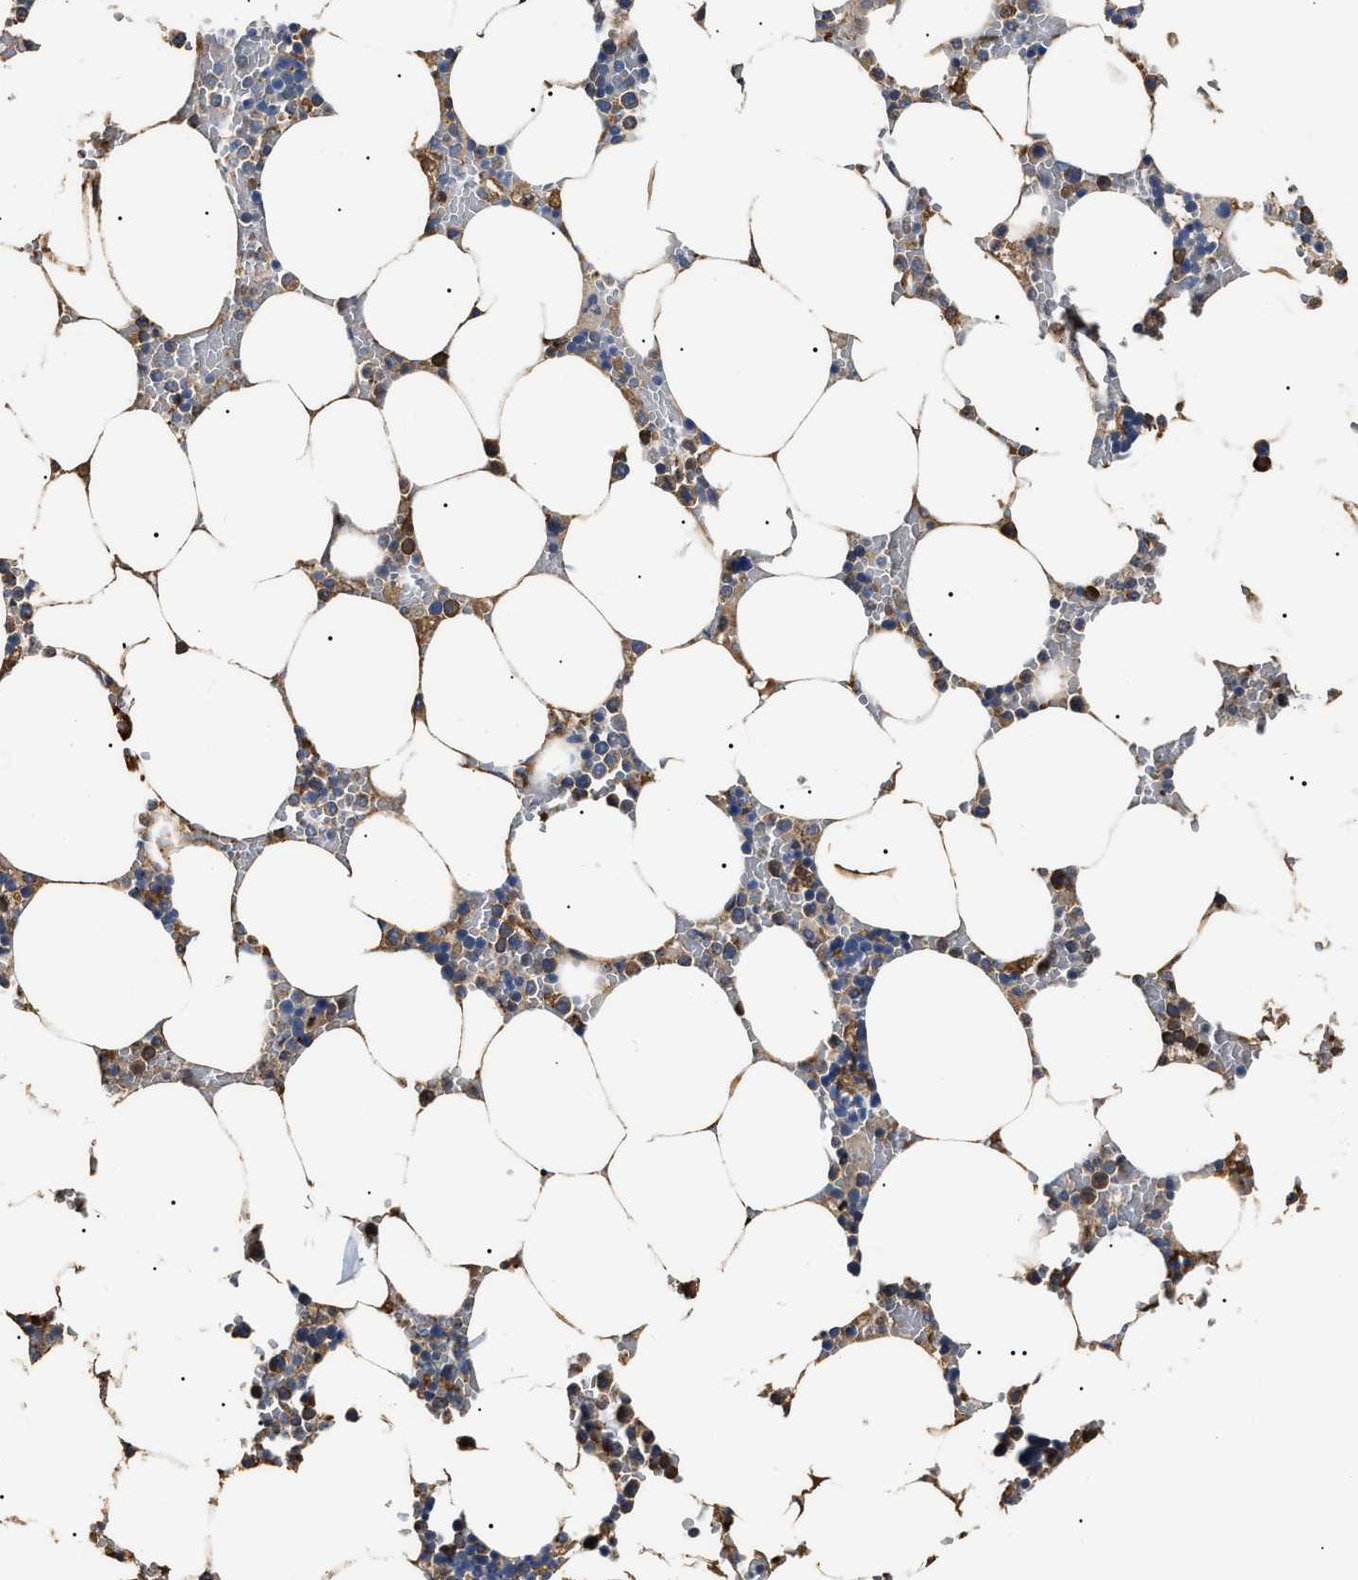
{"staining": {"intensity": "moderate", "quantity": "25%-75%", "location": "cytoplasmic/membranous"}, "tissue": "bone marrow", "cell_type": "Hematopoietic cells", "image_type": "normal", "snomed": [{"axis": "morphology", "description": "Normal tissue, NOS"}, {"axis": "topography", "description": "Bone marrow"}], "caption": "Immunohistochemistry (IHC) staining of normal bone marrow, which shows medium levels of moderate cytoplasmic/membranous staining in approximately 25%-75% of hematopoietic cells indicating moderate cytoplasmic/membranous protein expression. The staining was performed using DAB (brown) for protein detection and nuclei were counterstained in hematoxylin (blue).", "gene": "ALDH1A1", "patient": {"sex": "male", "age": 70}}